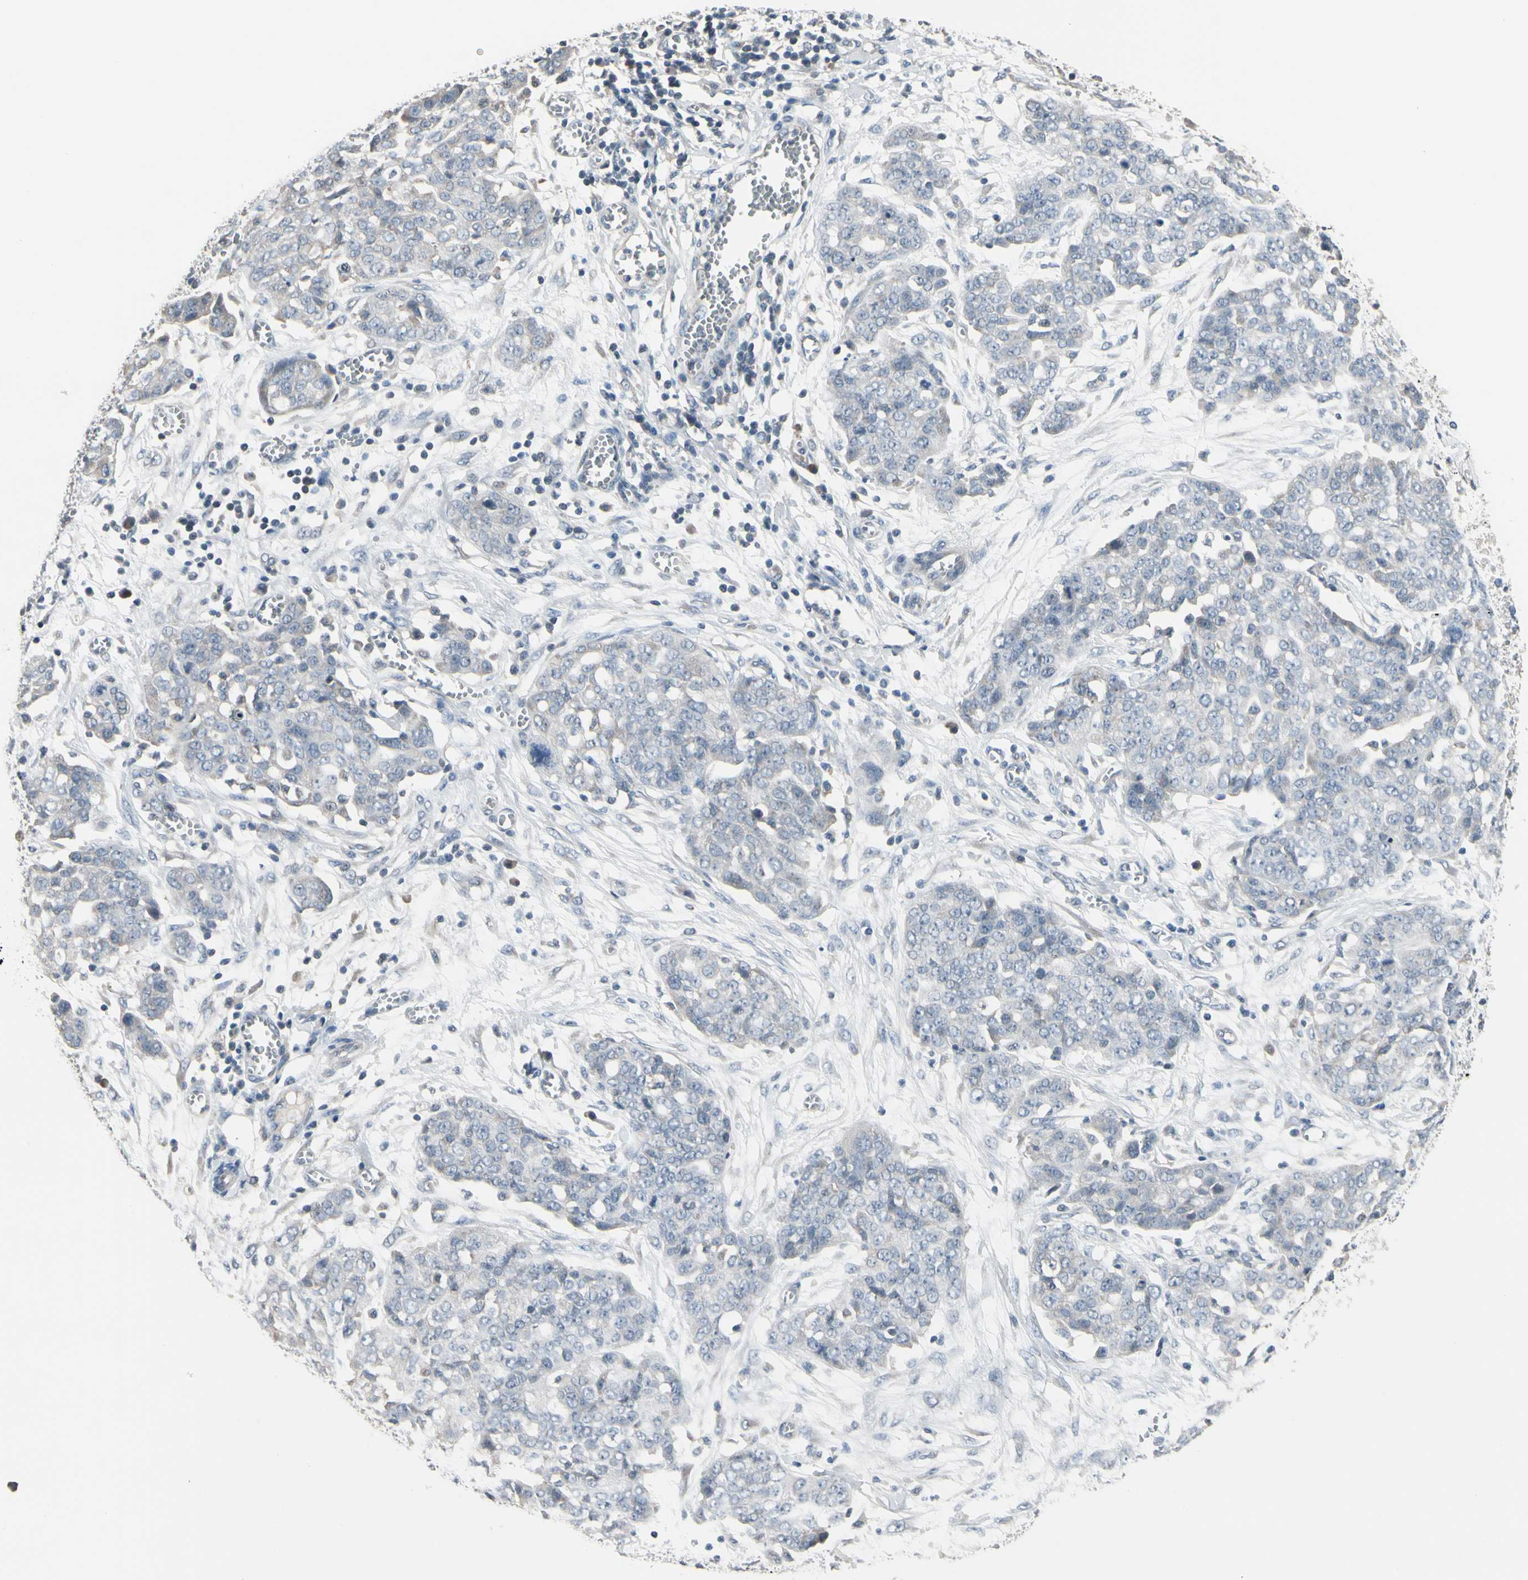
{"staining": {"intensity": "weak", "quantity": "<25%", "location": "cytoplasmic/membranous"}, "tissue": "ovarian cancer", "cell_type": "Tumor cells", "image_type": "cancer", "snomed": [{"axis": "morphology", "description": "Cystadenocarcinoma, serous, NOS"}, {"axis": "topography", "description": "Soft tissue"}, {"axis": "topography", "description": "Ovary"}], "caption": "Ovarian serous cystadenocarcinoma stained for a protein using immunohistochemistry exhibits no positivity tumor cells.", "gene": "SV2A", "patient": {"sex": "female", "age": 57}}